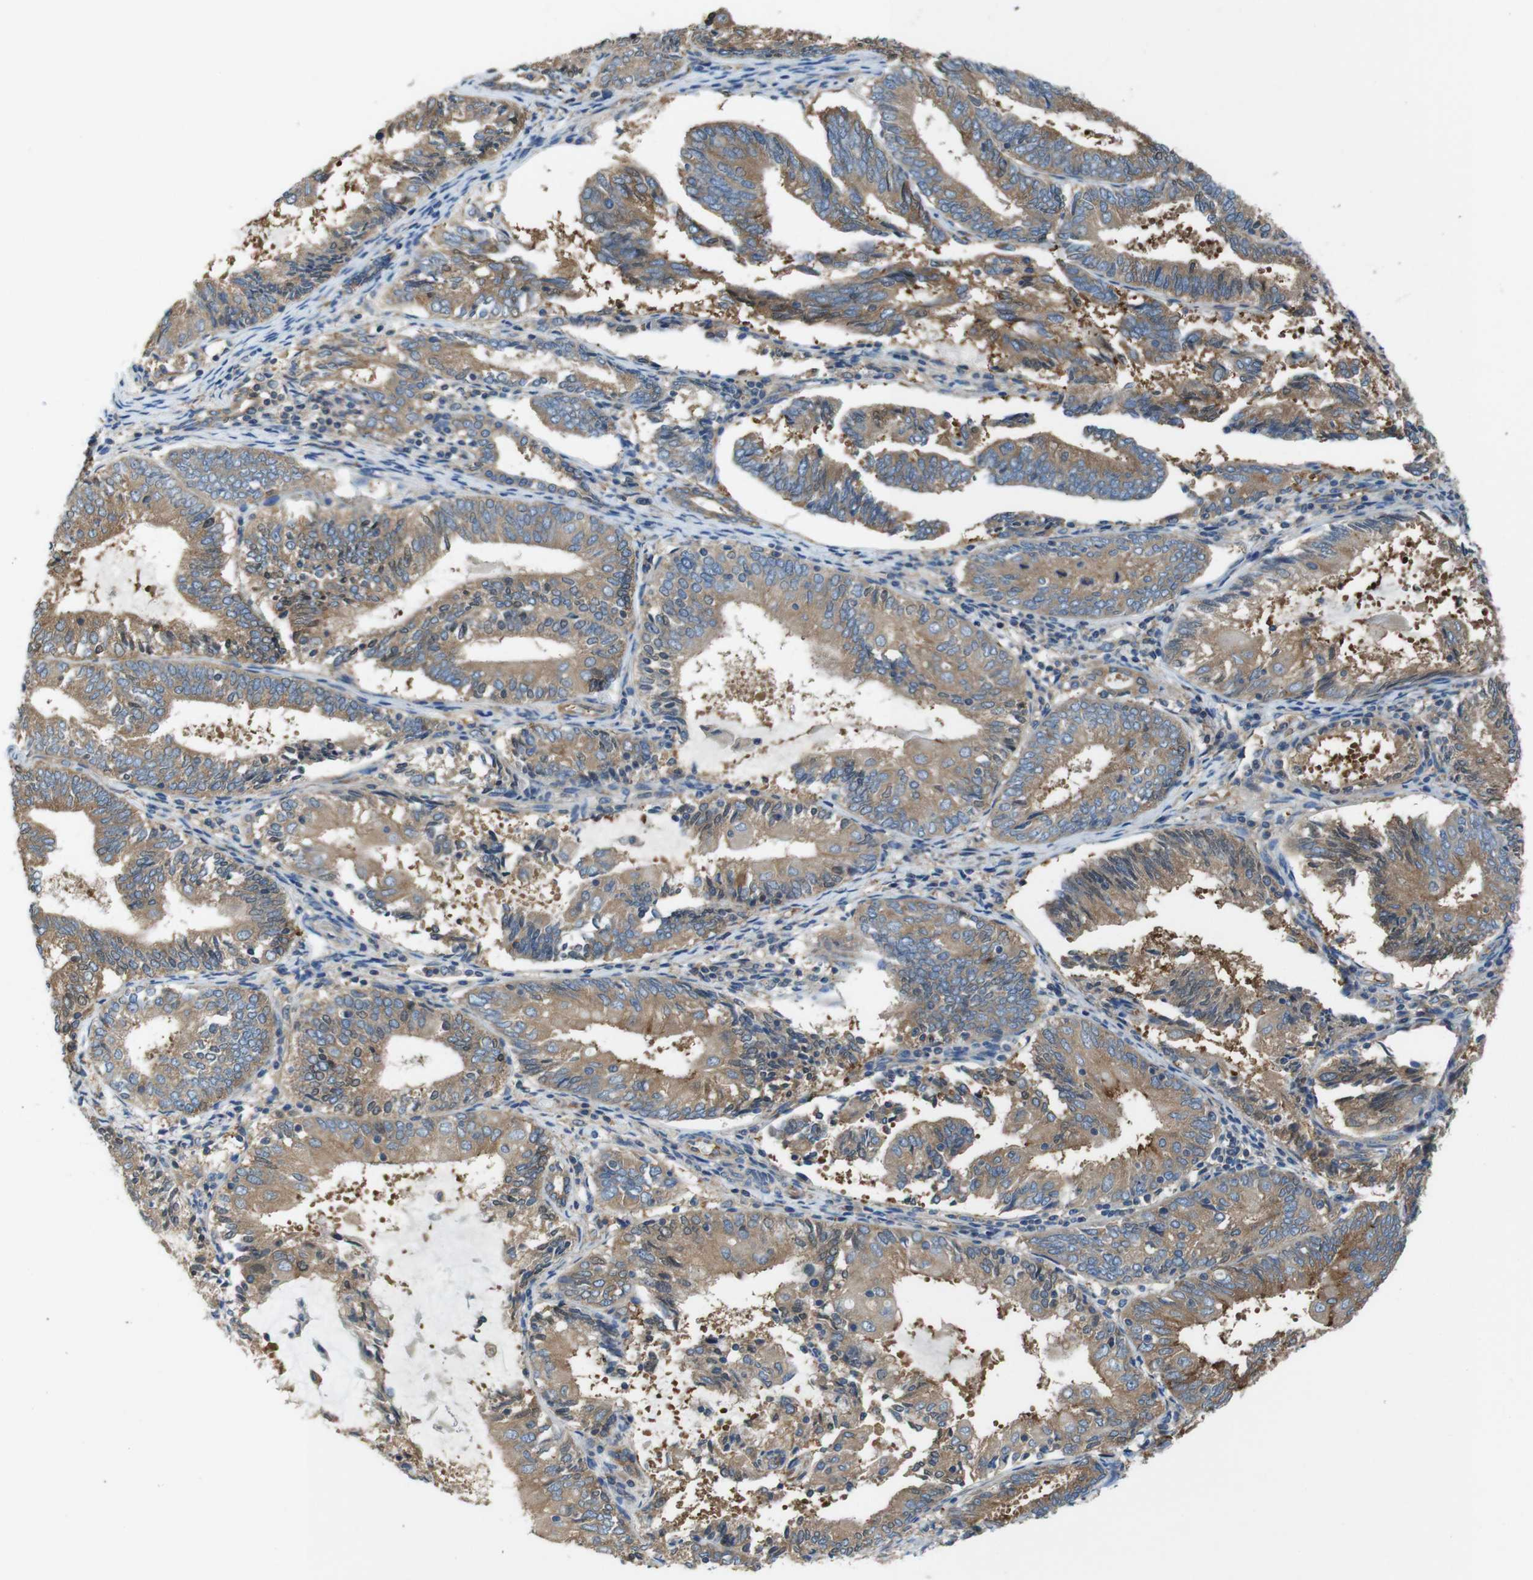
{"staining": {"intensity": "moderate", "quantity": ">75%", "location": "cytoplasmic/membranous"}, "tissue": "endometrial cancer", "cell_type": "Tumor cells", "image_type": "cancer", "snomed": [{"axis": "morphology", "description": "Adenocarcinoma, NOS"}, {"axis": "topography", "description": "Endometrium"}], "caption": "Endometrial cancer stained with a protein marker exhibits moderate staining in tumor cells.", "gene": "DCTN1", "patient": {"sex": "female", "age": 81}}